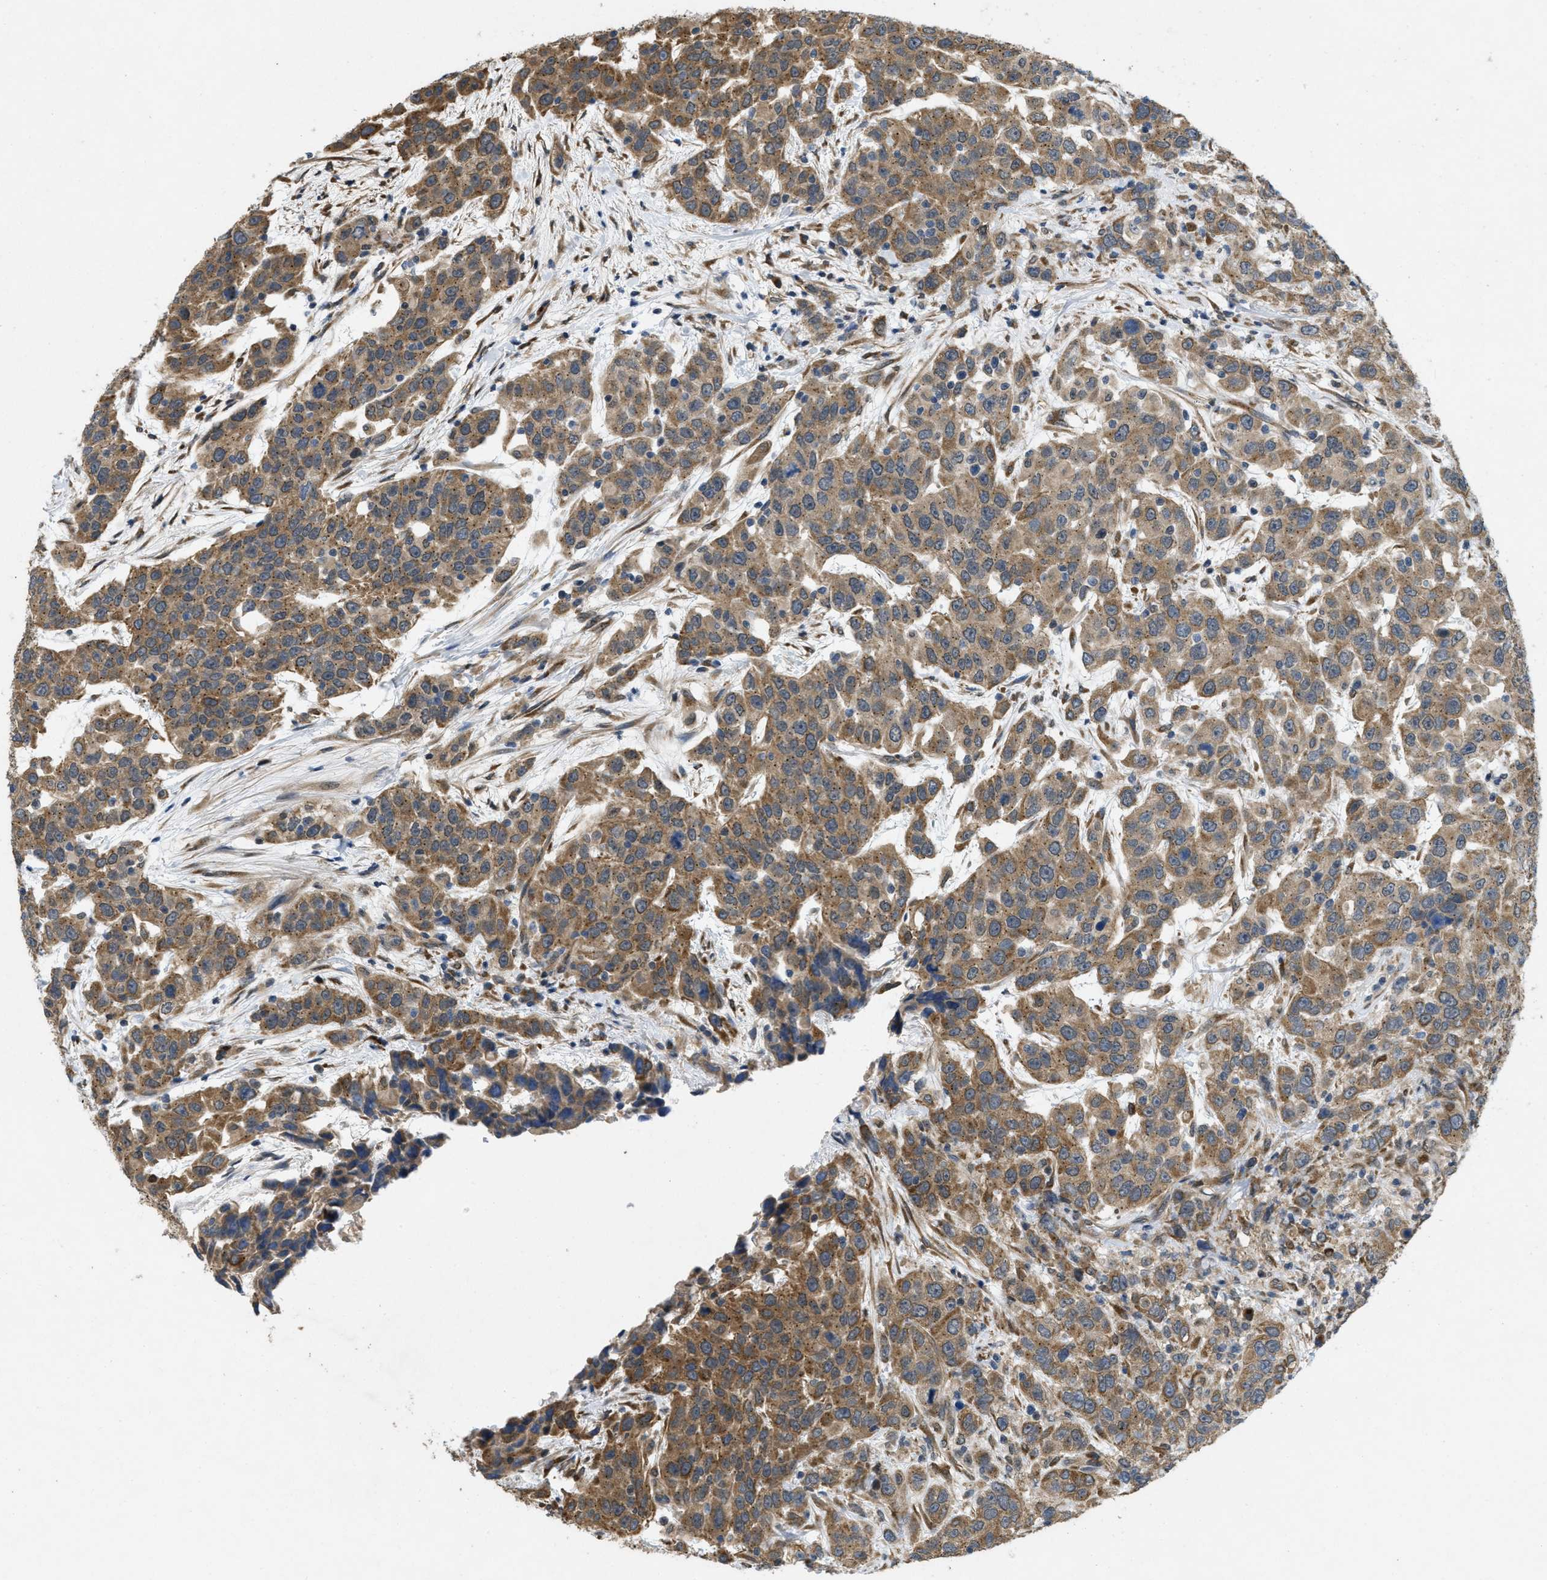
{"staining": {"intensity": "moderate", "quantity": ">75%", "location": "cytoplasmic/membranous"}, "tissue": "urothelial cancer", "cell_type": "Tumor cells", "image_type": "cancer", "snomed": [{"axis": "morphology", "description": "Urothelial carcinoma, High grade"}, {"axis": "topography", "description": "Urinary bladder"}], "caption": "Immunohistochemical staining of urothelial carcinoma (high-grade) displays medium levels of moderate cytoplasmic/membranous positivity in about >75% of tumor cells. (brown staining indicates protein expression, while blue staining denotes nuclei).", "gene": "IFNLR1", "patient": {"sex": "female", "age": 80}}